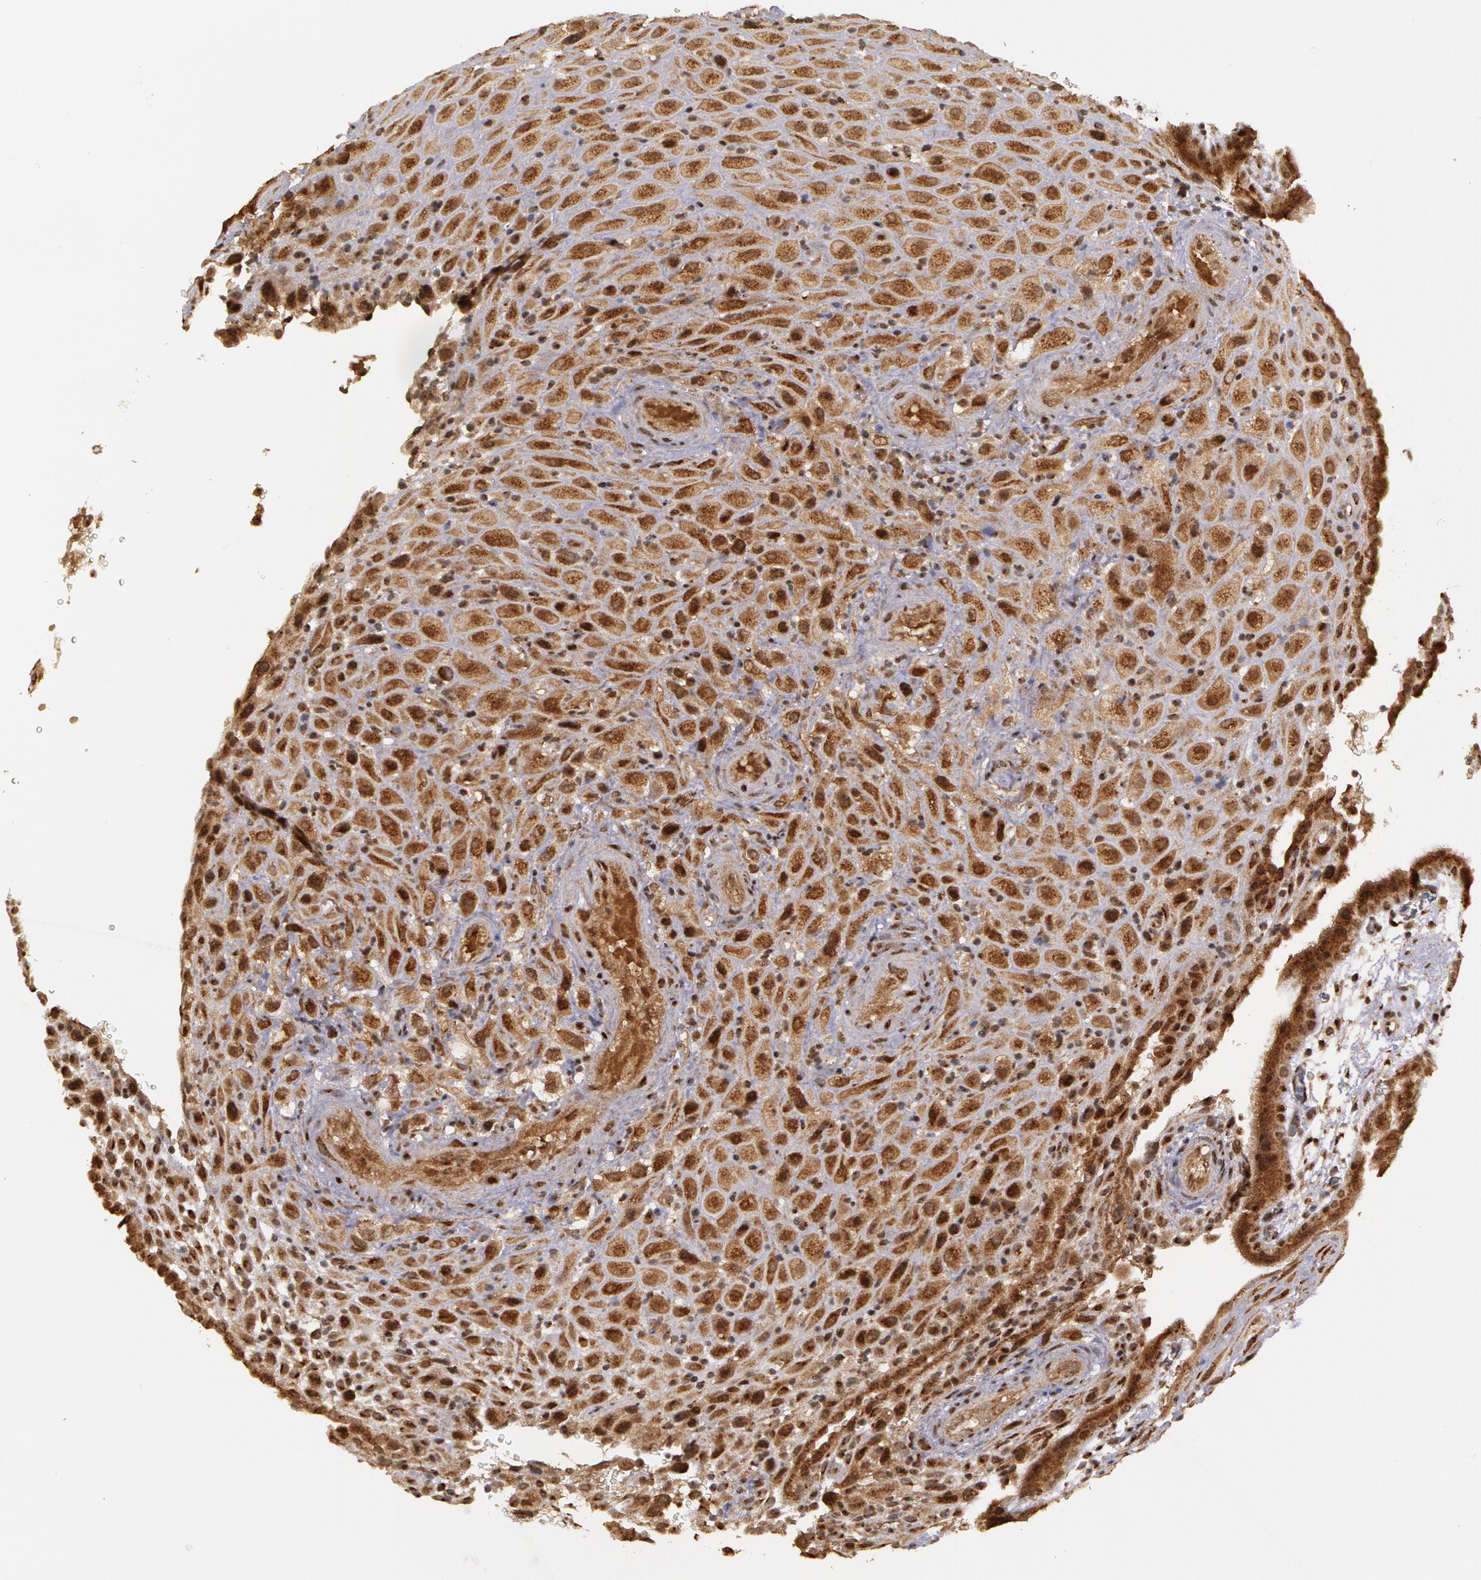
{"staining": {"intensity": "moderate", "quantity": ">75%", "location": "cytoplasmic/membranous,nuclear"}, "tissue": "placenta", "cell_type": "Decidual cells", "image_type": "normal", "snomed": [{"axis": "morphology", "description": "Normal tissue, NOS"}, {"axis": "topography", "description": "Placenta"}], "caption": "The image shows staining of benign placenta, revealing moderate cytoplasmic/membranous,nuclear protein positivity (brown color) within decidual cells.", "gene": "STX5", "patient": {"sex": "female", "age": 19}}